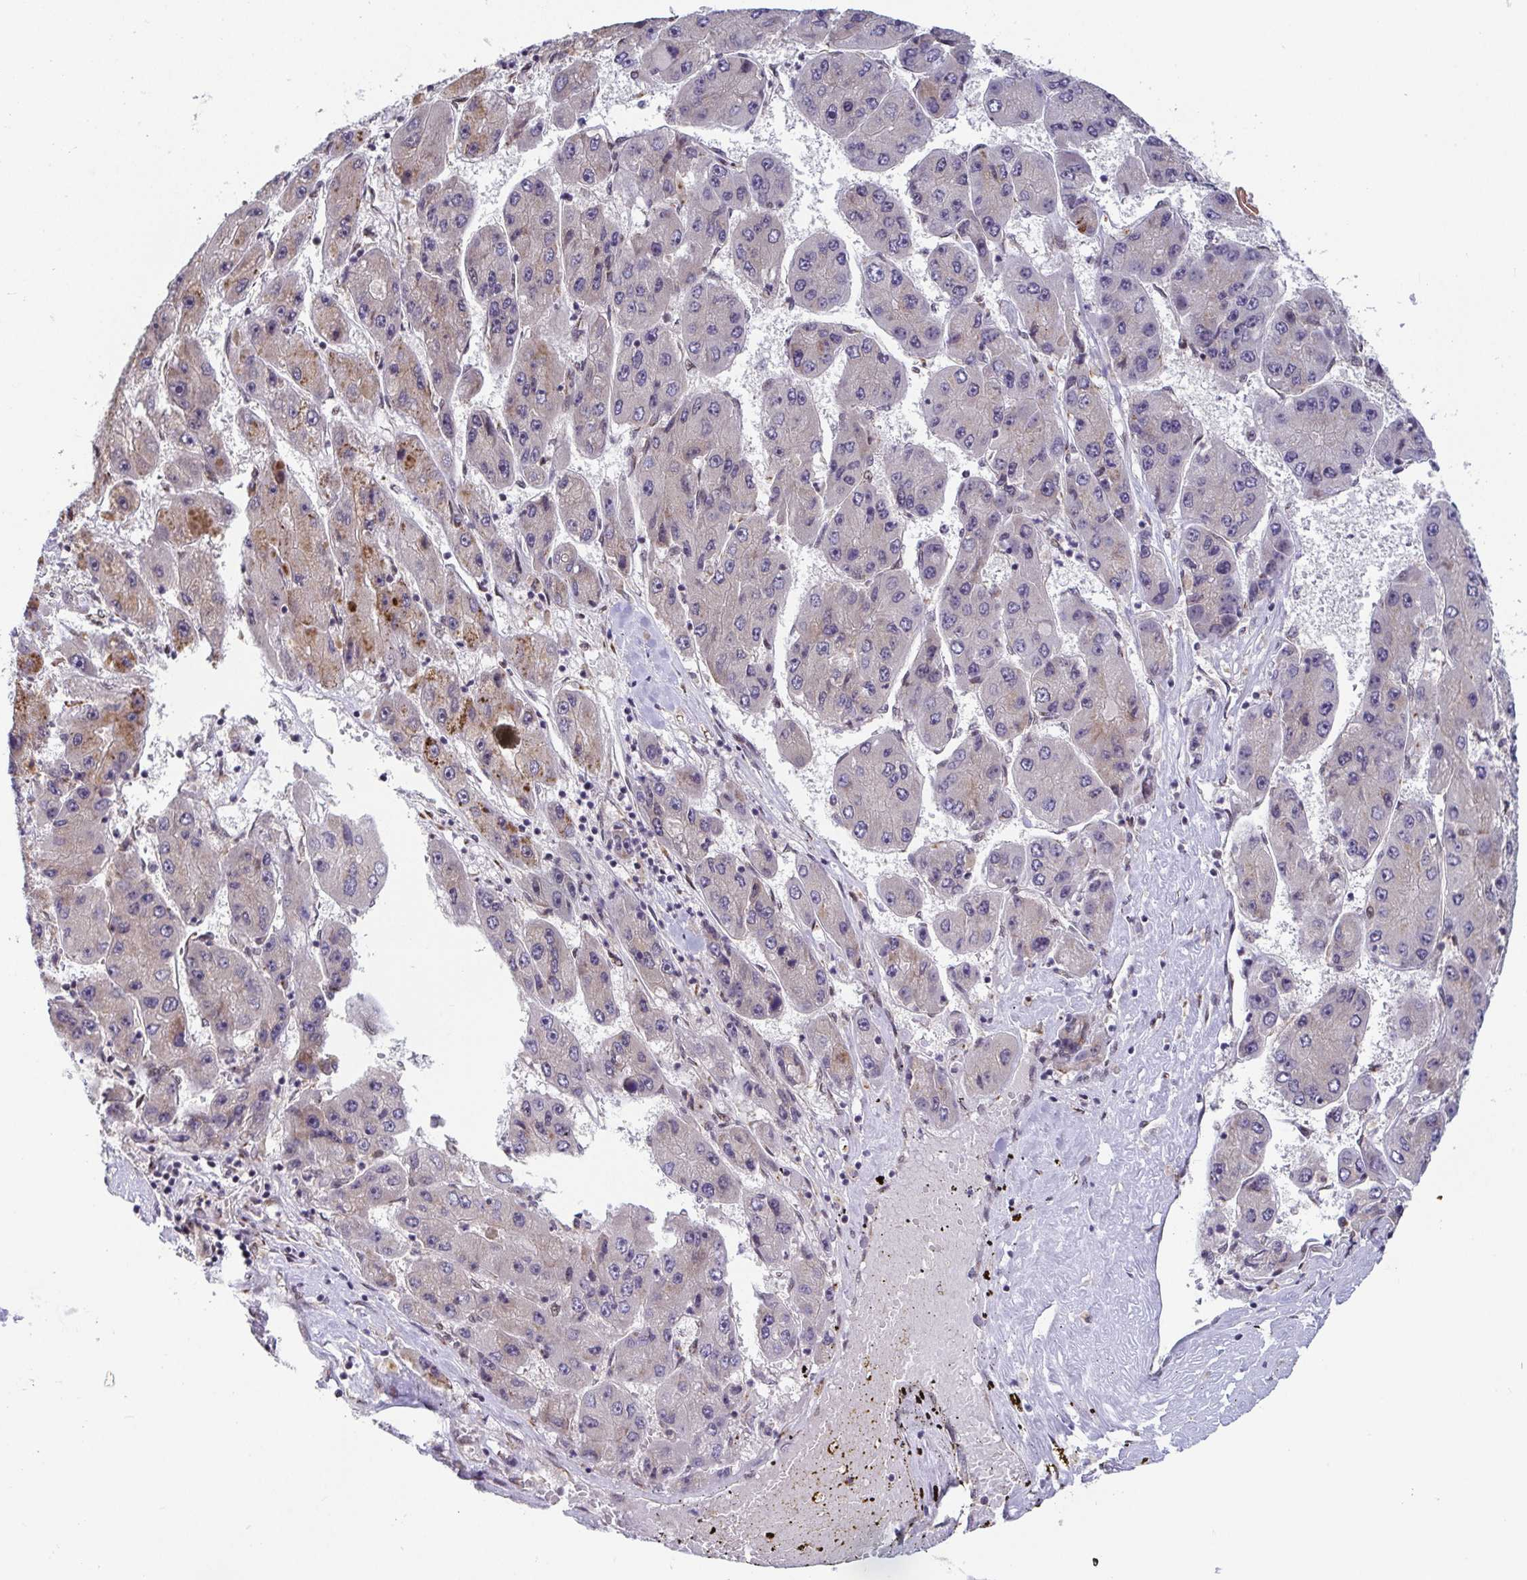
{"staining": {"intensity": "weak", "quantity": "25%-75%", "location": "cytoplasmic/membranous"}, "tissue": "liver cancer", "cell_type": "Tumor cells", "image_type": "cancer", "snomed": [{"axis": "morphology", "description": "Carcinoma, Hepatocellular, NOS"}, {"axis": "topography", "description": "Liver"}], "caption": "Tumor cells demonstrate low levels of weak cytoplasmic/membranous positivity in approximately 25%-75% of cells in human liver cancer. (Stains: DAB in brown, nuclei in blue, Microscopy: brightfield microscopy at high magnification).", "gene": "ATP5MJ", "patient": {"sex": "female", "age": 61}}